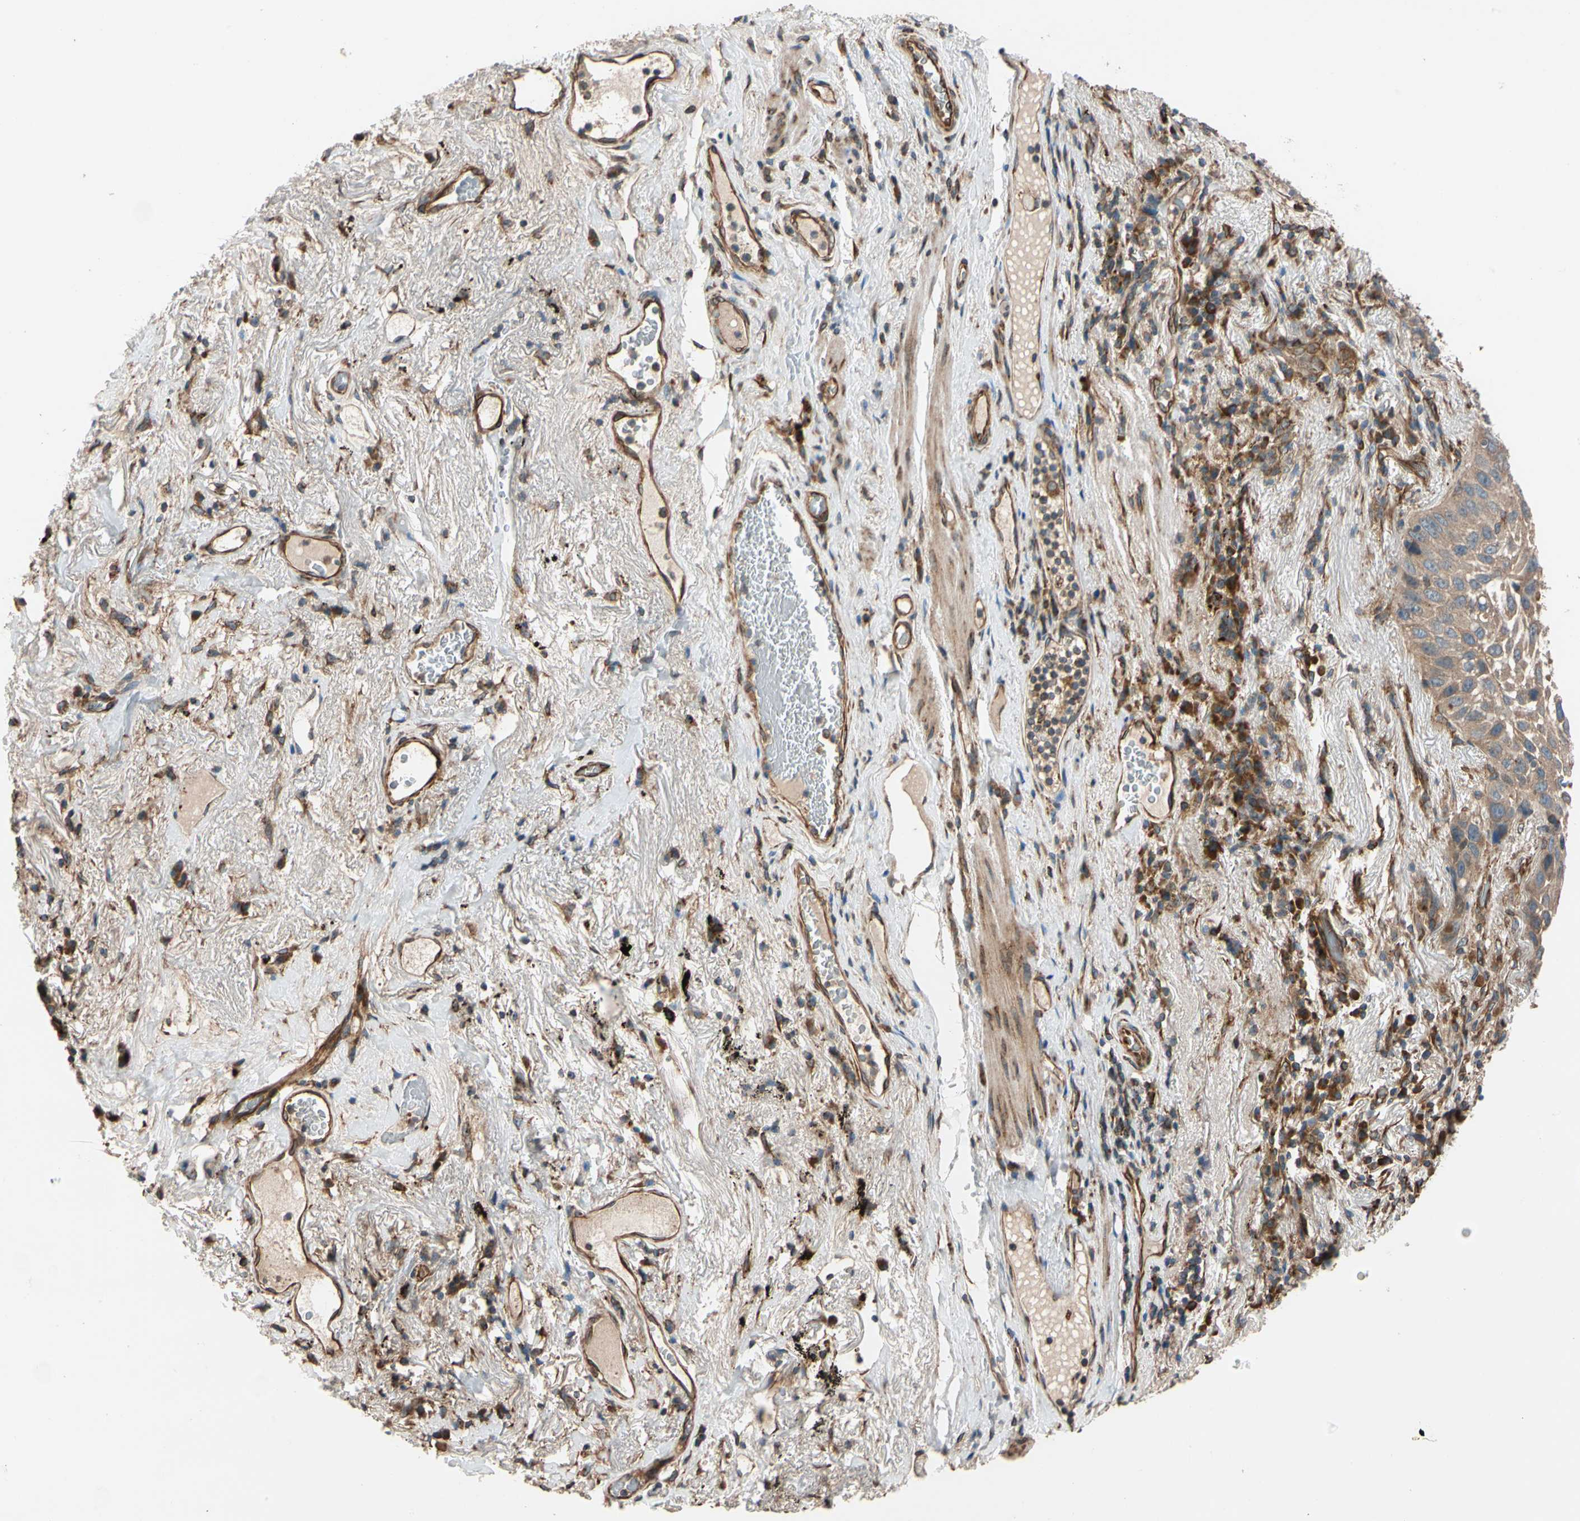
{"staining": {"intensity": "weak", "quantity": ">75%", "location": "cytoplasmic/membranous"}, "tissue": "lung cancer", "cell_type": "Tumor cells", "image_type": "cancer", "snomed": [{"axis": "morphology", "description": "Squamous cell carcinoma, NOS"}, {"axis": "topography", "description": "Lung"}], "caption": "Immunohistochemical staining of human lung cancer (squamous cell carcinoma) displays low levels of weak cytoplasmic/membranous protein positivity in about >75% of tumor cells.", "gene": "PHYH", "patient": {"sex": "male", "age": 57}}